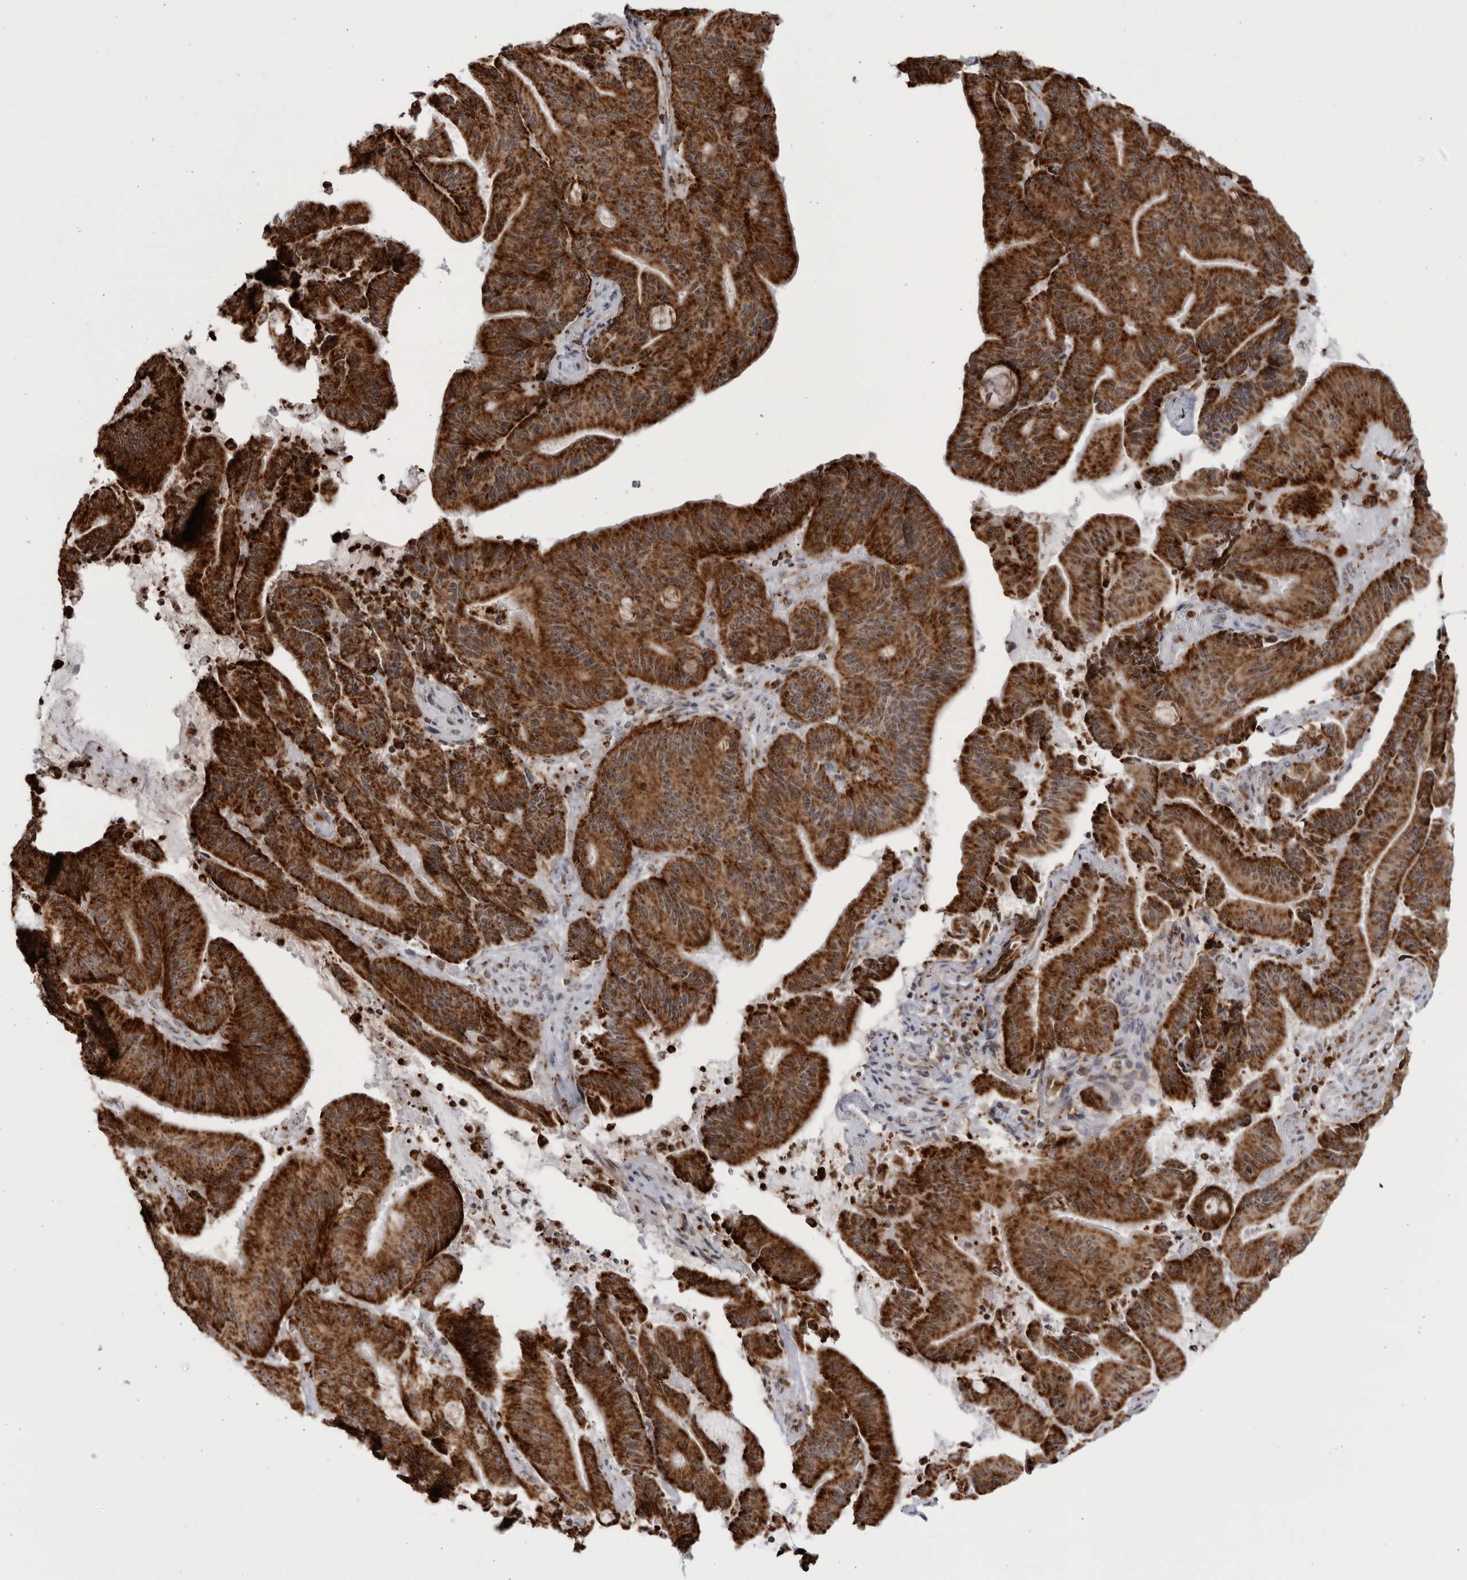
{"staining": {"intensity": "strong", "quantity": ">75%", "location": "cytoplasmic/membranous"}, "tissue": "liver cancer", "cell_type": "Tumor cells", "image_type": "cancer", "snomed": [{"axis": "morphology", "description": "Normal tissue, NOS"}, {"axis": "morphology", "description": "Cholangiocarcinoma"}, {"axis": "topography", "description": "Liver"}, {"axis": "topography", "description": "Peripheral nerve tissue"}], "caption": "Liver cancer tissue reveals strong cytoplasmic/membranous staining in approximately >75% of tumor cells (Stains: DAB in brown, nuclei in blue, Microscopy: brightfield microscopy at high magnification).", "gene": "RBM34", "patient": {"sex": "female", "age": 73}}